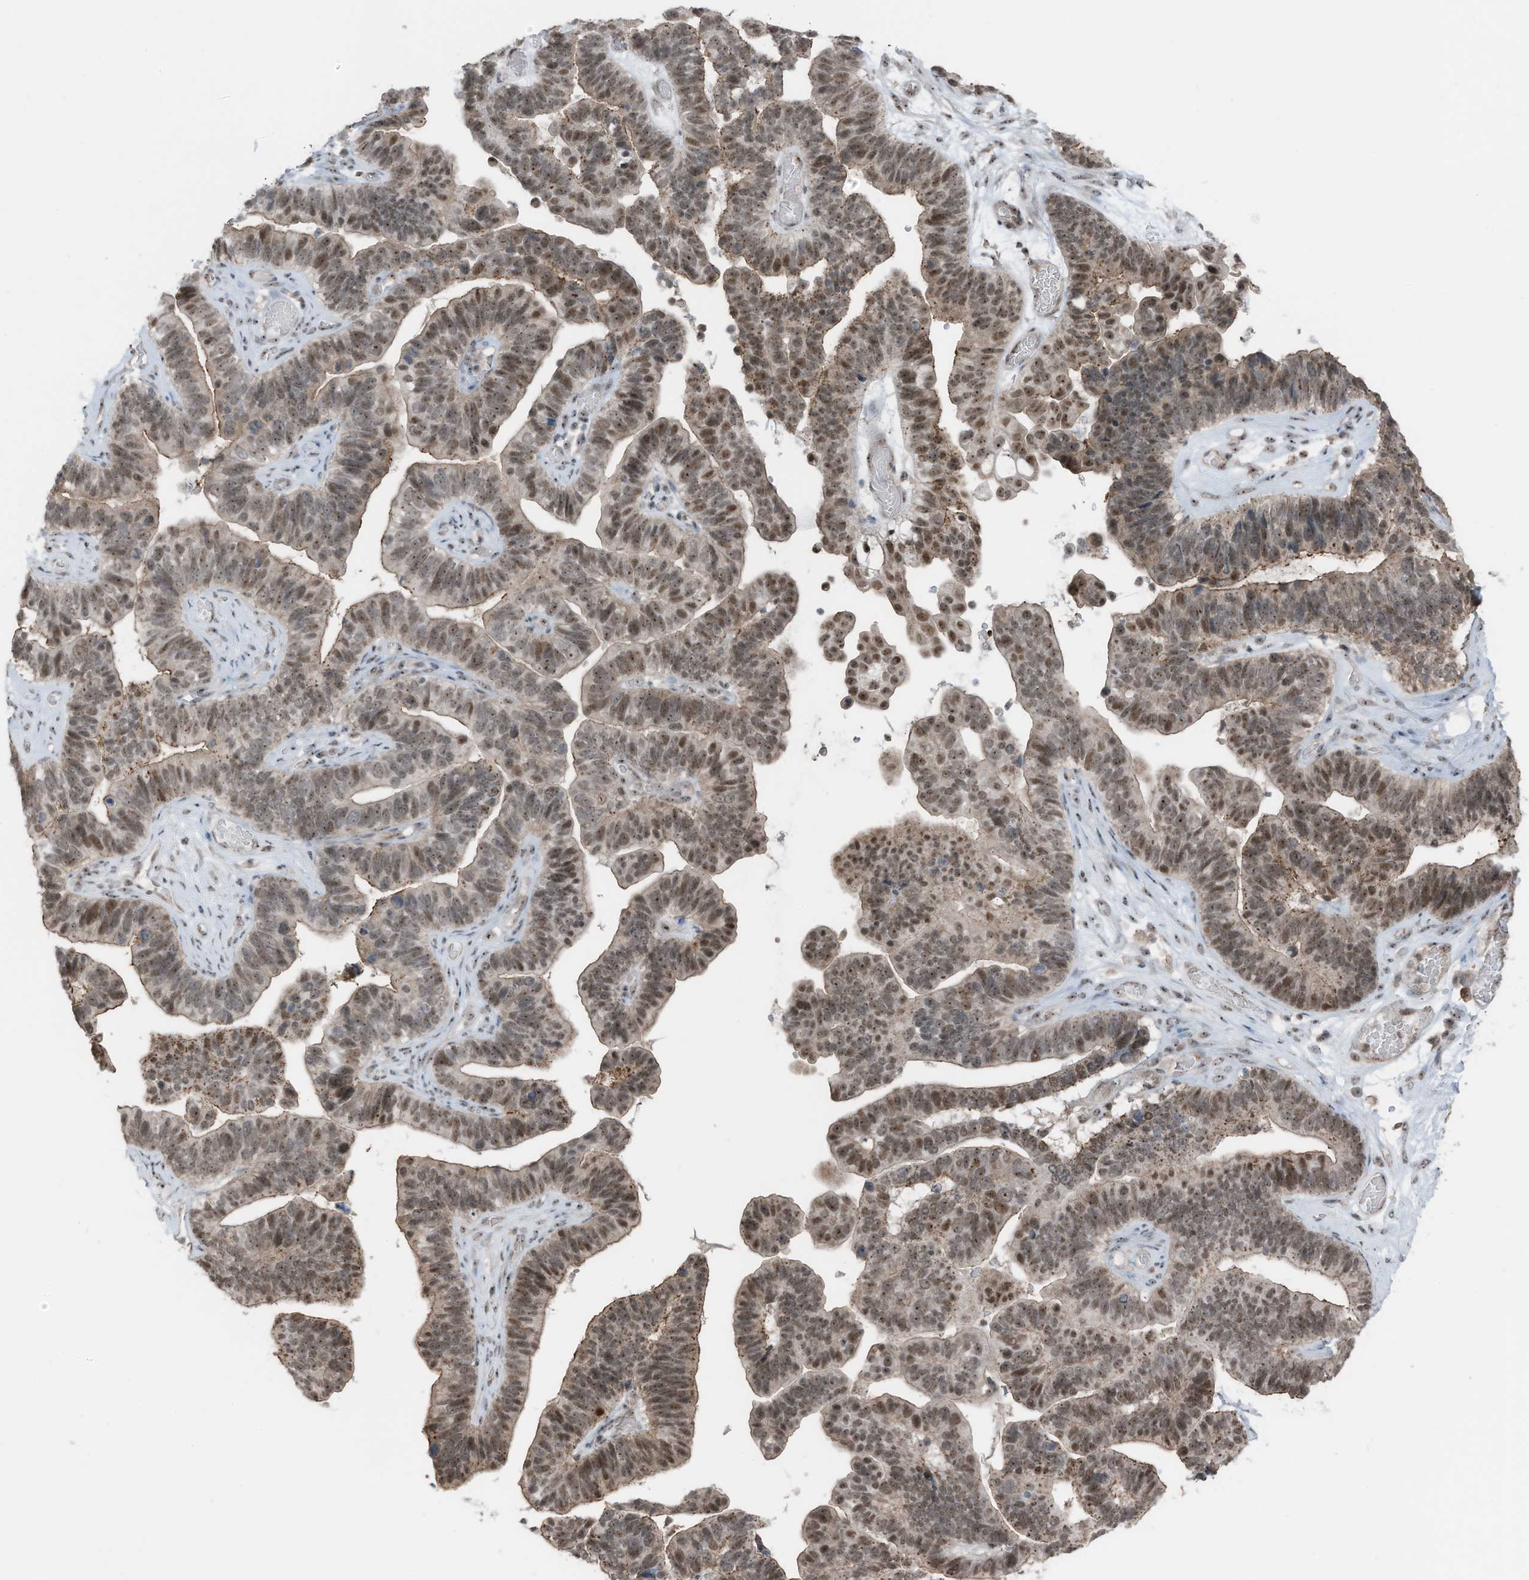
{"staining": {"intensity": "moderate", "quantity": "25%-75%", "location": "cytoplasmic/membranous,nuclear"}, "tissue": "ovarian cancer", "cell_type": "Tumor cells", "image_type": "cancer", "snomed": [{"axis": "morphology", "description": "Cystadenocarcinoma, serous, NOS"}, {"axis": "topography", "description": "Ovary"}], "caption": "Tumor cells reveal medium levels of moderate cytoplasmic/membranous and nuclear staining in approximately 25%-75% of cells in human ovarian cancer. The staining was performed using DAB (3,3'-diaminobenzidine), with brown indicating positive protein expression. Nuclei are stained blue with hematoxylin.", "gene": "UTP3", "patient": {"sex": "female", "age": 56}}